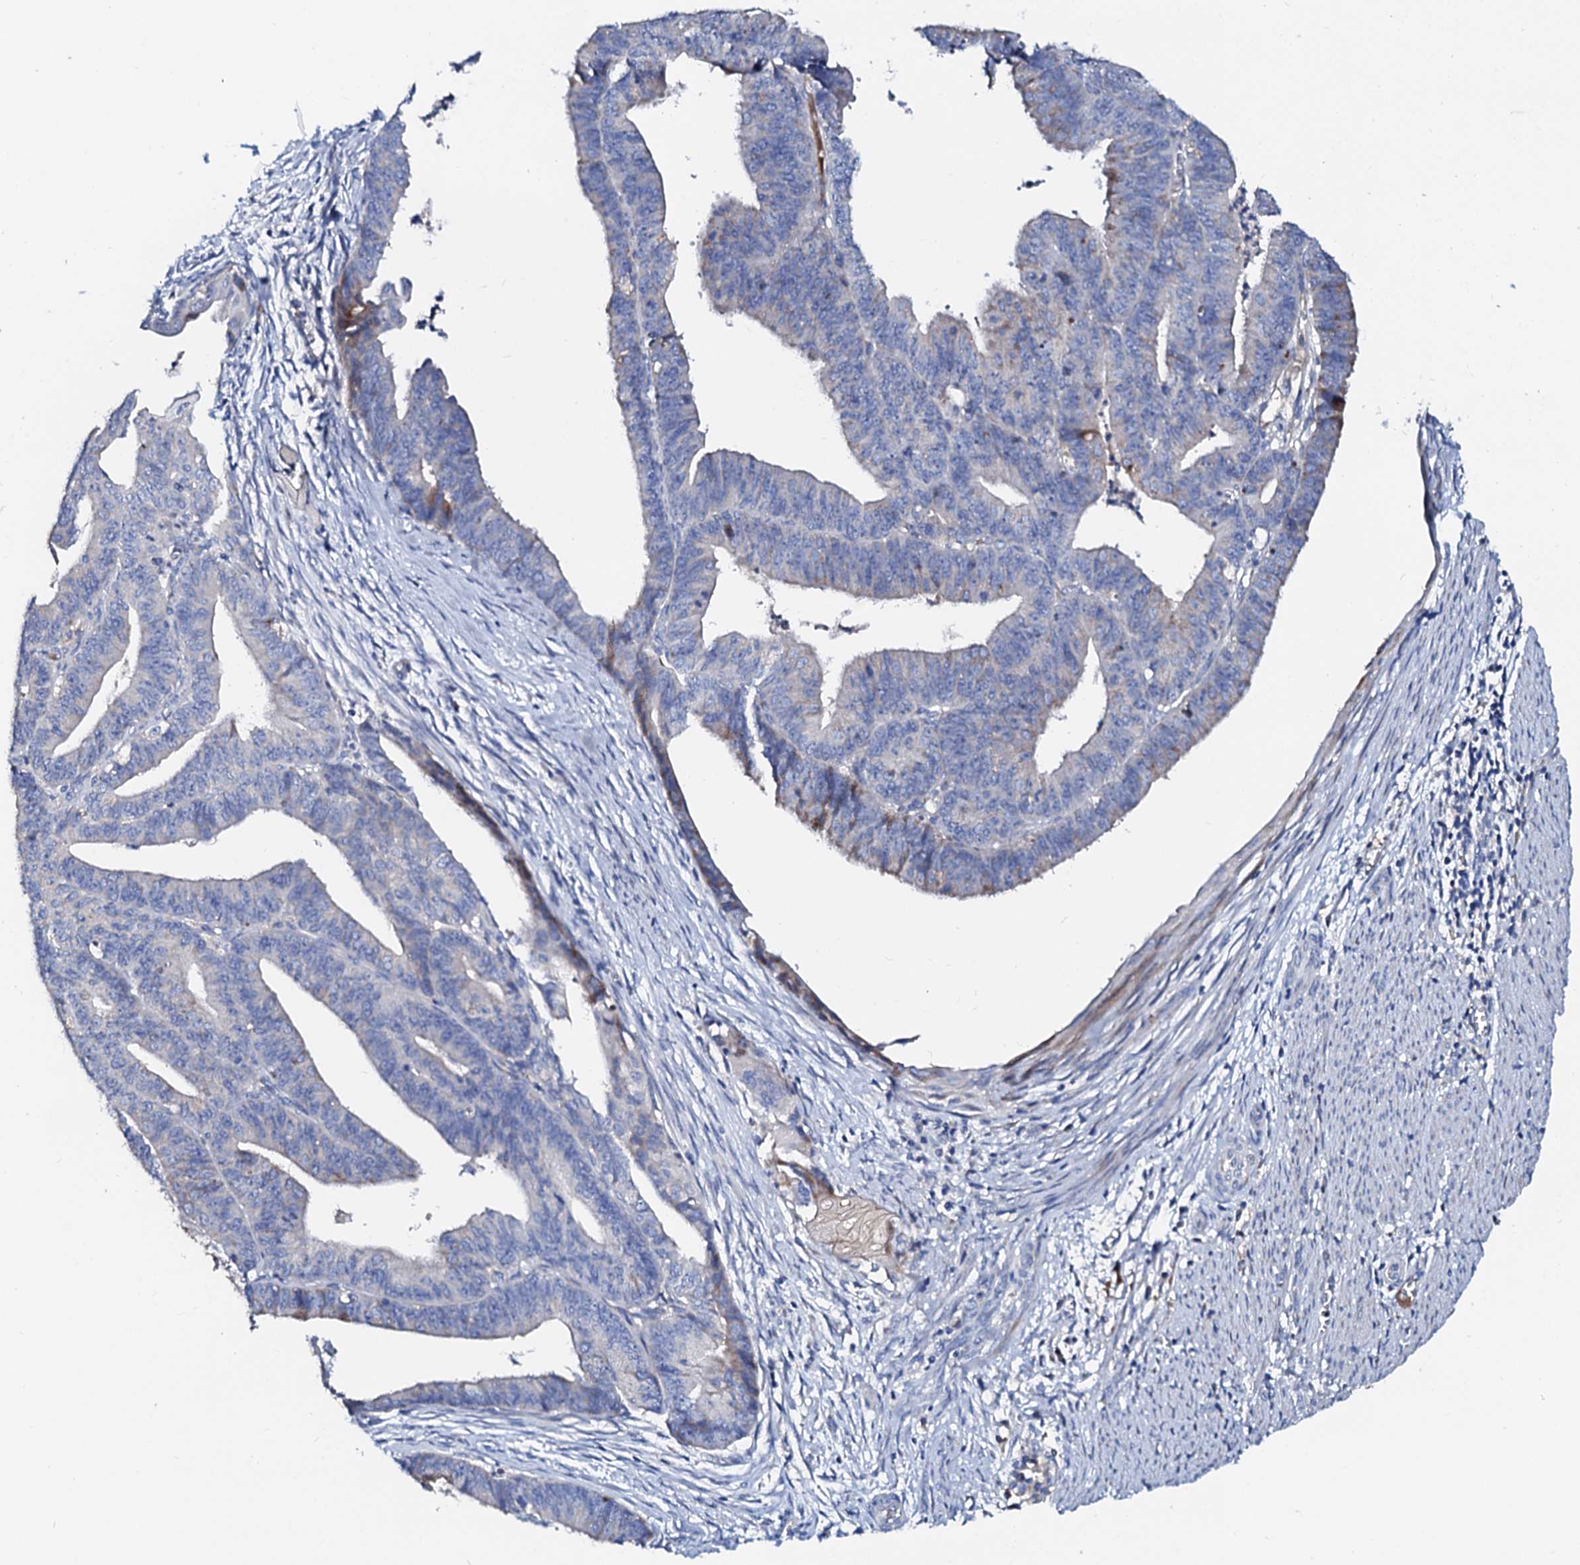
{"staining": {"intensity": "negative", "quantity": "none", "location": "none"}, "tissue": "endometrial cancer", "cell_type": "Tumor cells", "image_type": "cancer", "snomed": [{"axis": "morphology", "description": "Adenocarcinoma, NOS"}, {"axis": "topography", "description": "Endometrium"}], "caption": "Immunohistochemical staining of endometrial cancer demonstrates no significant staining in tumor cells.", "gene": "SLC10A7", "patient": {"sex": "female", "age": 73}}